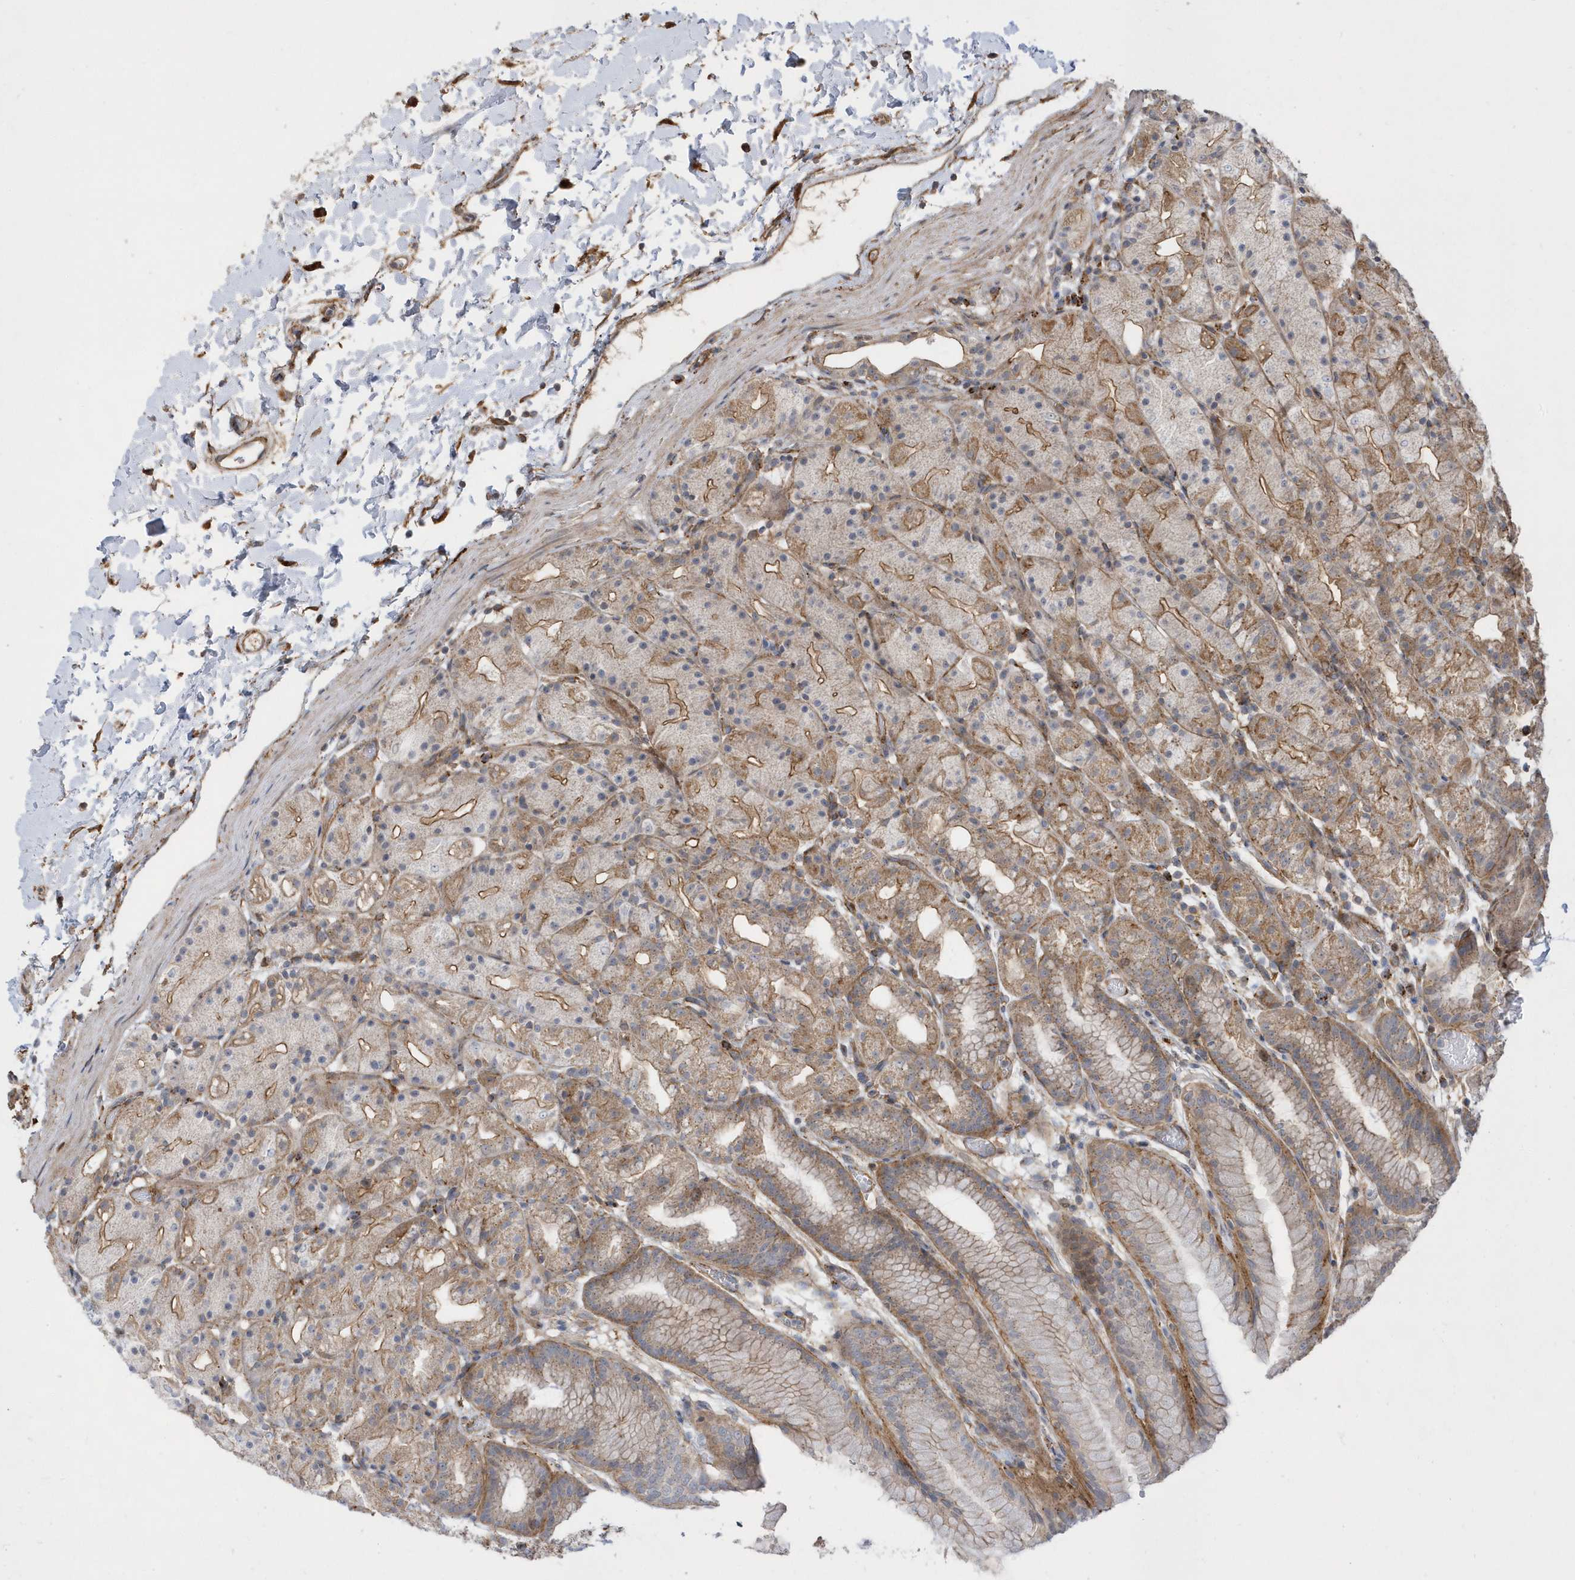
{"staining": {"intensity": "moderate", "quantity": ">75%", "location": "cytoplasmic/membranous,nuclear"}, "tissue": "stomach", "cell_type": "Glandular cells", "image_type": "normal", "snomed": [{"axis": "morphology", "description": "Normal tissue, NOS"}, {"axis": "topography", "description": "Stomach, upper"}], "caption": "Moderate cytoplasmic/membranous,nuclear positivity is appreciated in about >75% of glandular cells in unremarkable stomach. (Stains: DAB in brown, nuclei in blue, Microscopy: brightfield microscopy at high magnification).", "gene": "HRH4", "patient": {"sex": "male", "age": 48}}